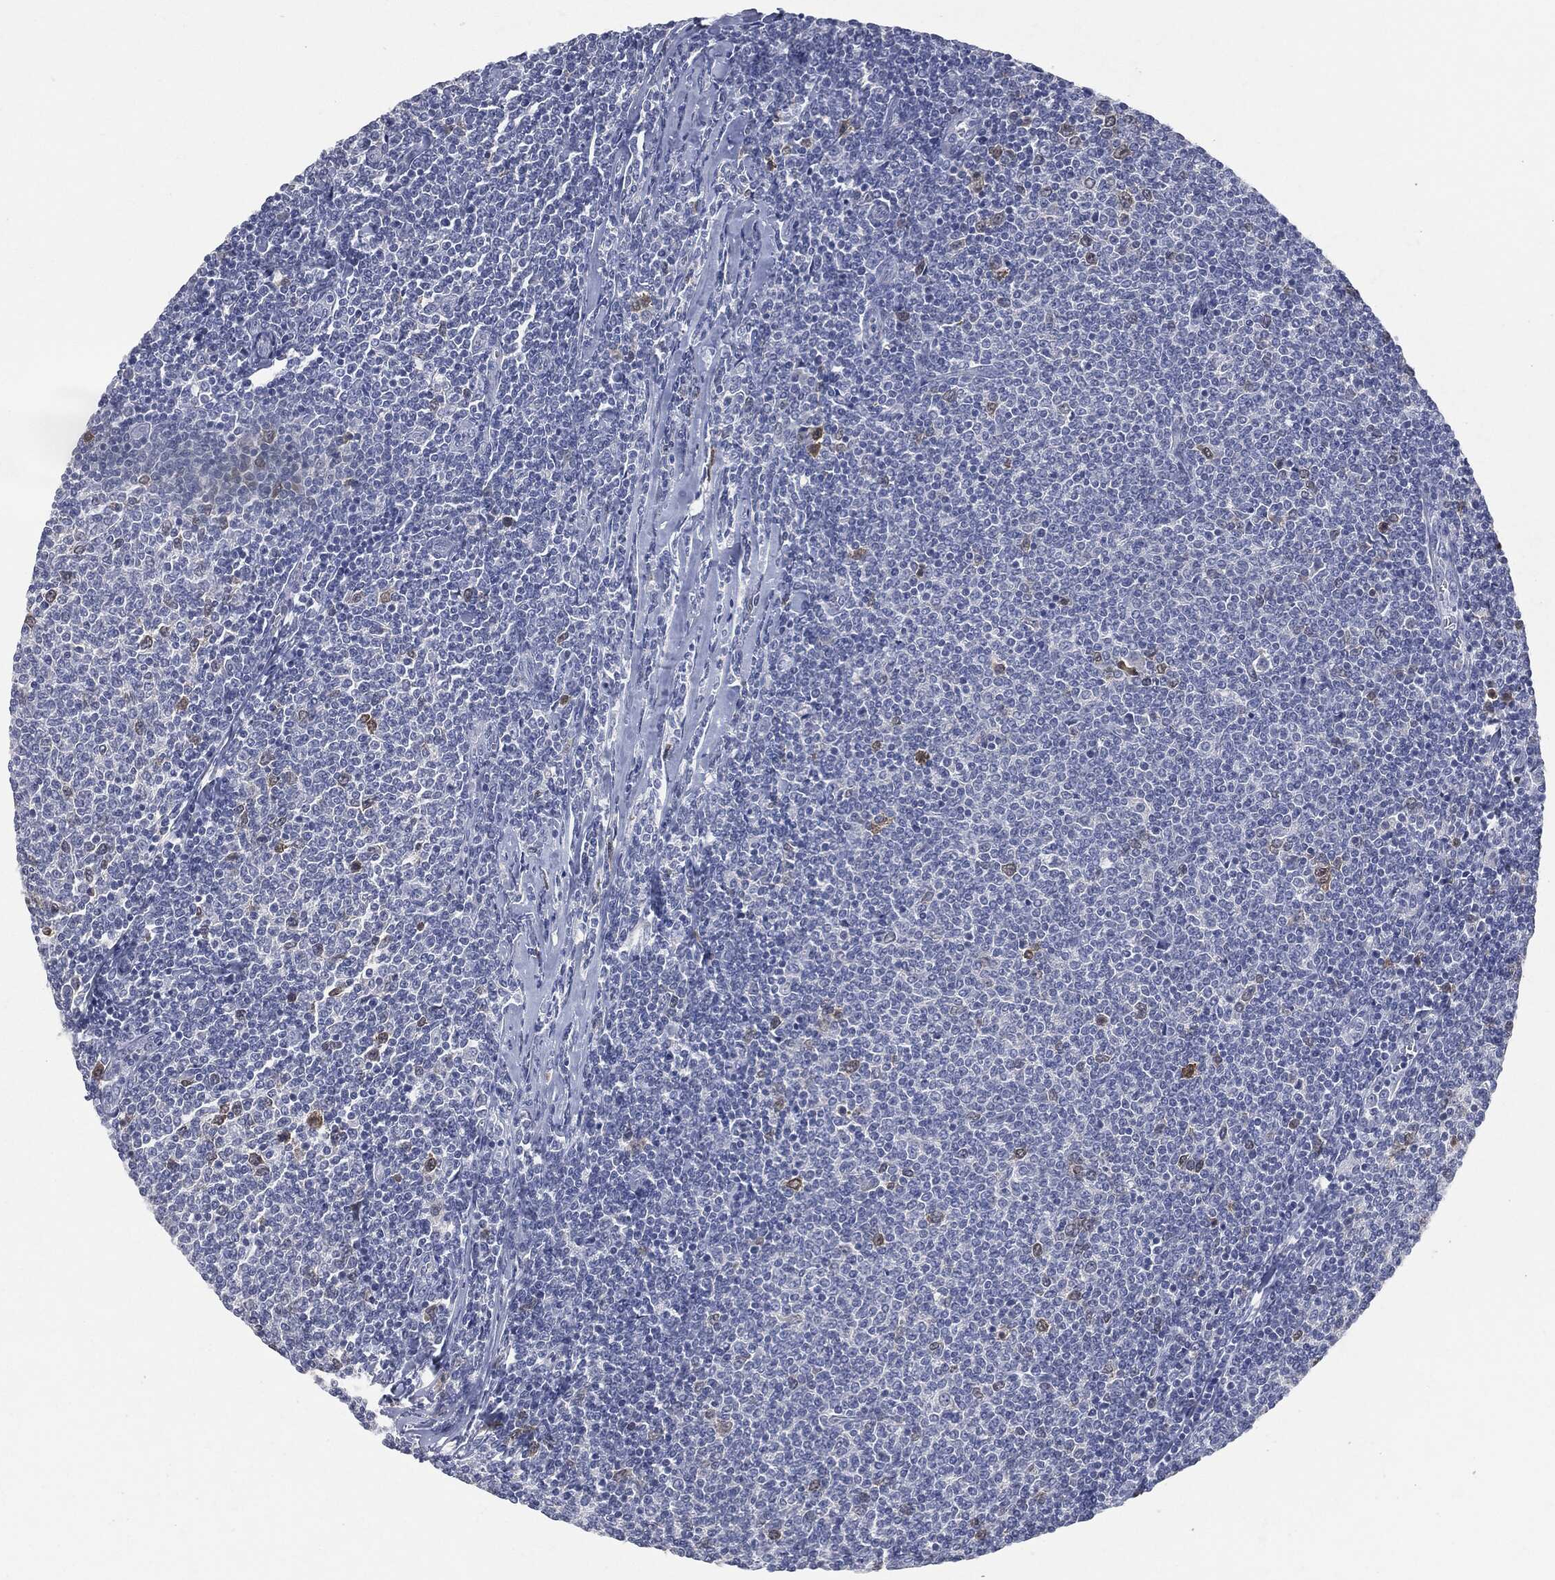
{"staining": {"intensity": "strong", "quantity": "<25%", "location": "cytoplasmic/membranous"}, "tissue": "lymphoma", "cell_type": "Tumor cells", "image_type": "cancer", "snomed": [{"axis": "morphology", "description": "Malignant lymphoma, non-Hodgkin's type, Low grade"}, {"axis": "topography", "description": "Lymph node"}], "caption": "Immunohistochemical staining of human malignant lymphoma, non-Hodgkin's type (low-grade) shows strong cytoplasmic/membranous protein positivity in about <25% of tumor cells.", "gene": "UBE2C", "patient": {"sex": "male", "age": 52}}